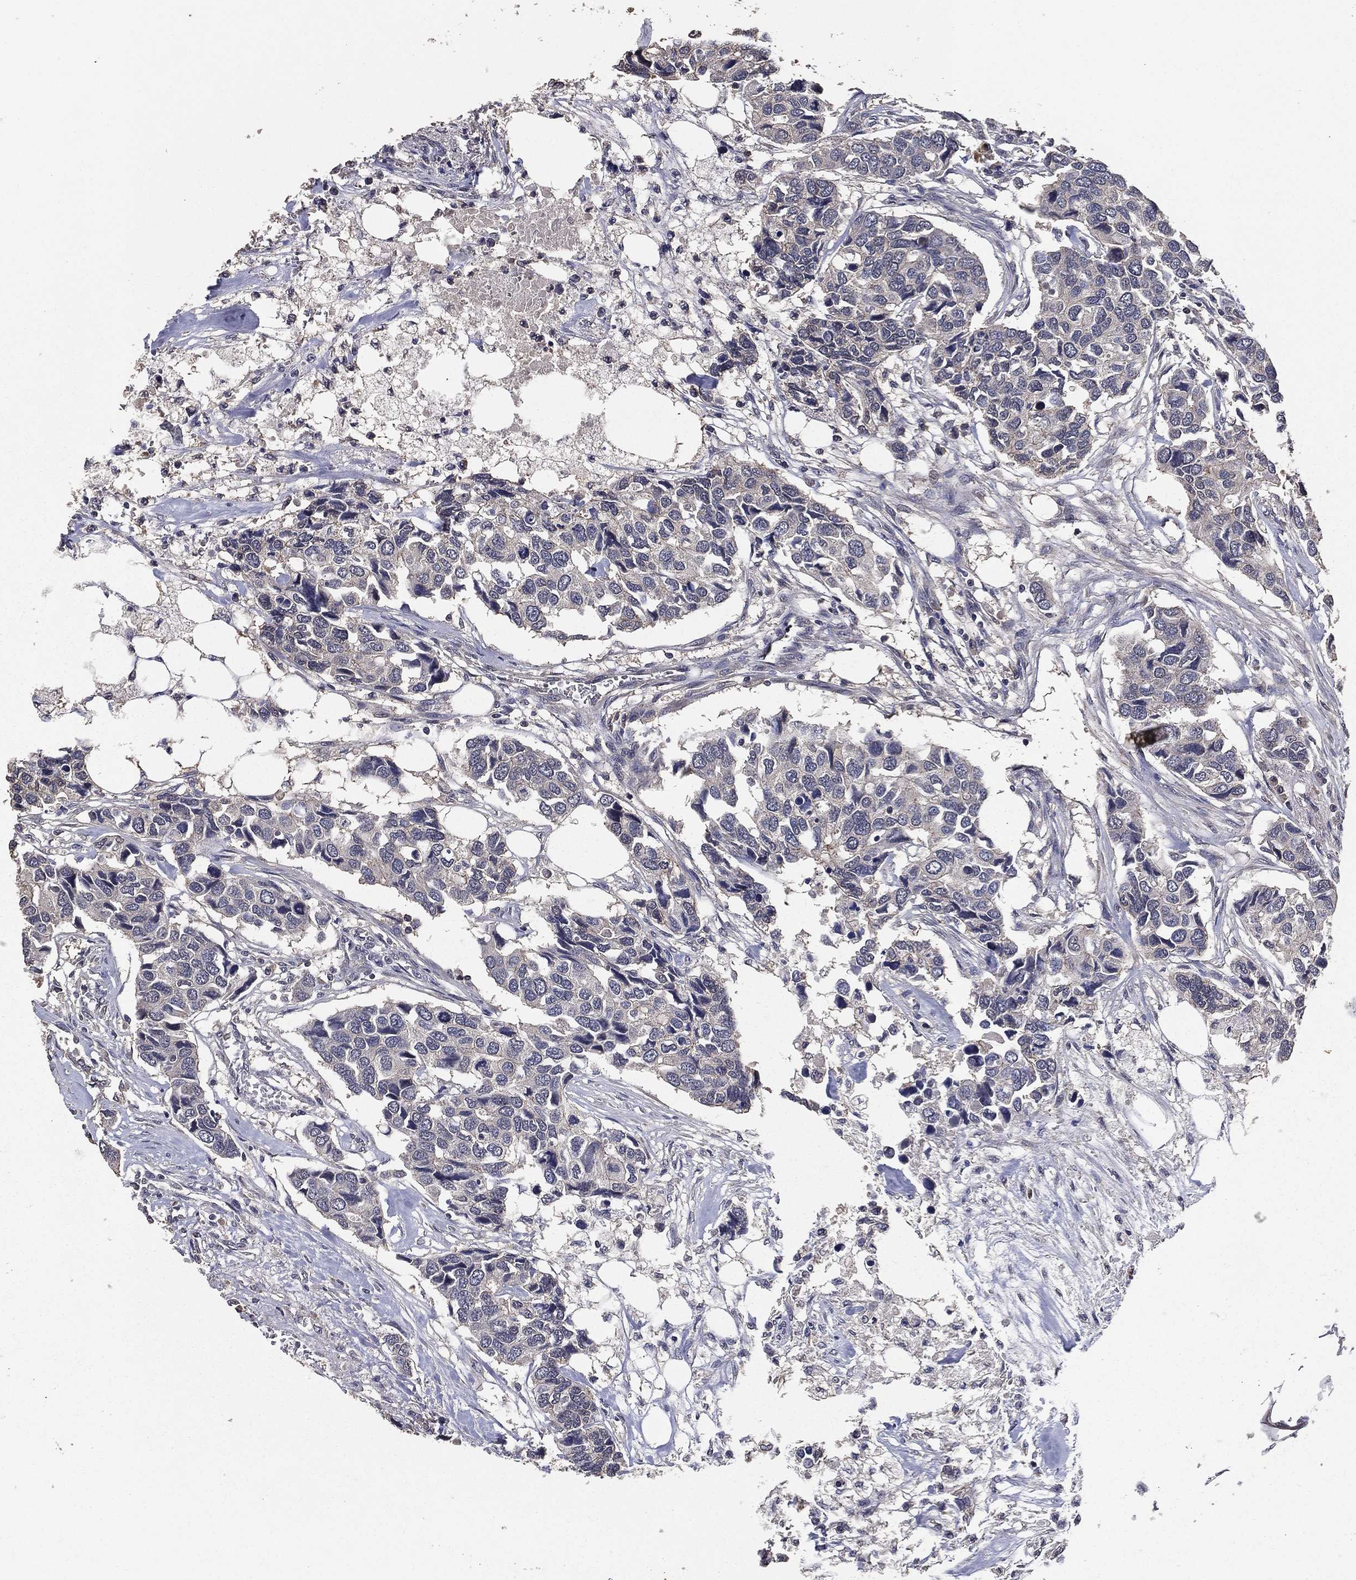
{"staining": {"intensity": "negative", "quantity": "none", "location": "none"}, "tissue": "breast cancer", "cell_type": "Tumor cells", "image_type": "cancer", "snomed": [{"axis": "morphology", "description": "Duct carcinoma"}, {"axis": "topography", "description": "Breast"}], "caption": "This image is of intraductal carcinoma (breast) stained with immunohistochemistry (IHC) to label a protein in brown with the nuclei are counter-stained blue. There is no staining in tumor cells. (DAB (3,3'-diaminobenzidine) immunohistochemistry (IHC) visualized using brightfield microscopy, high magnification).", "gene": "PCNT", "patient": {"sex": "female", "age": 83}}